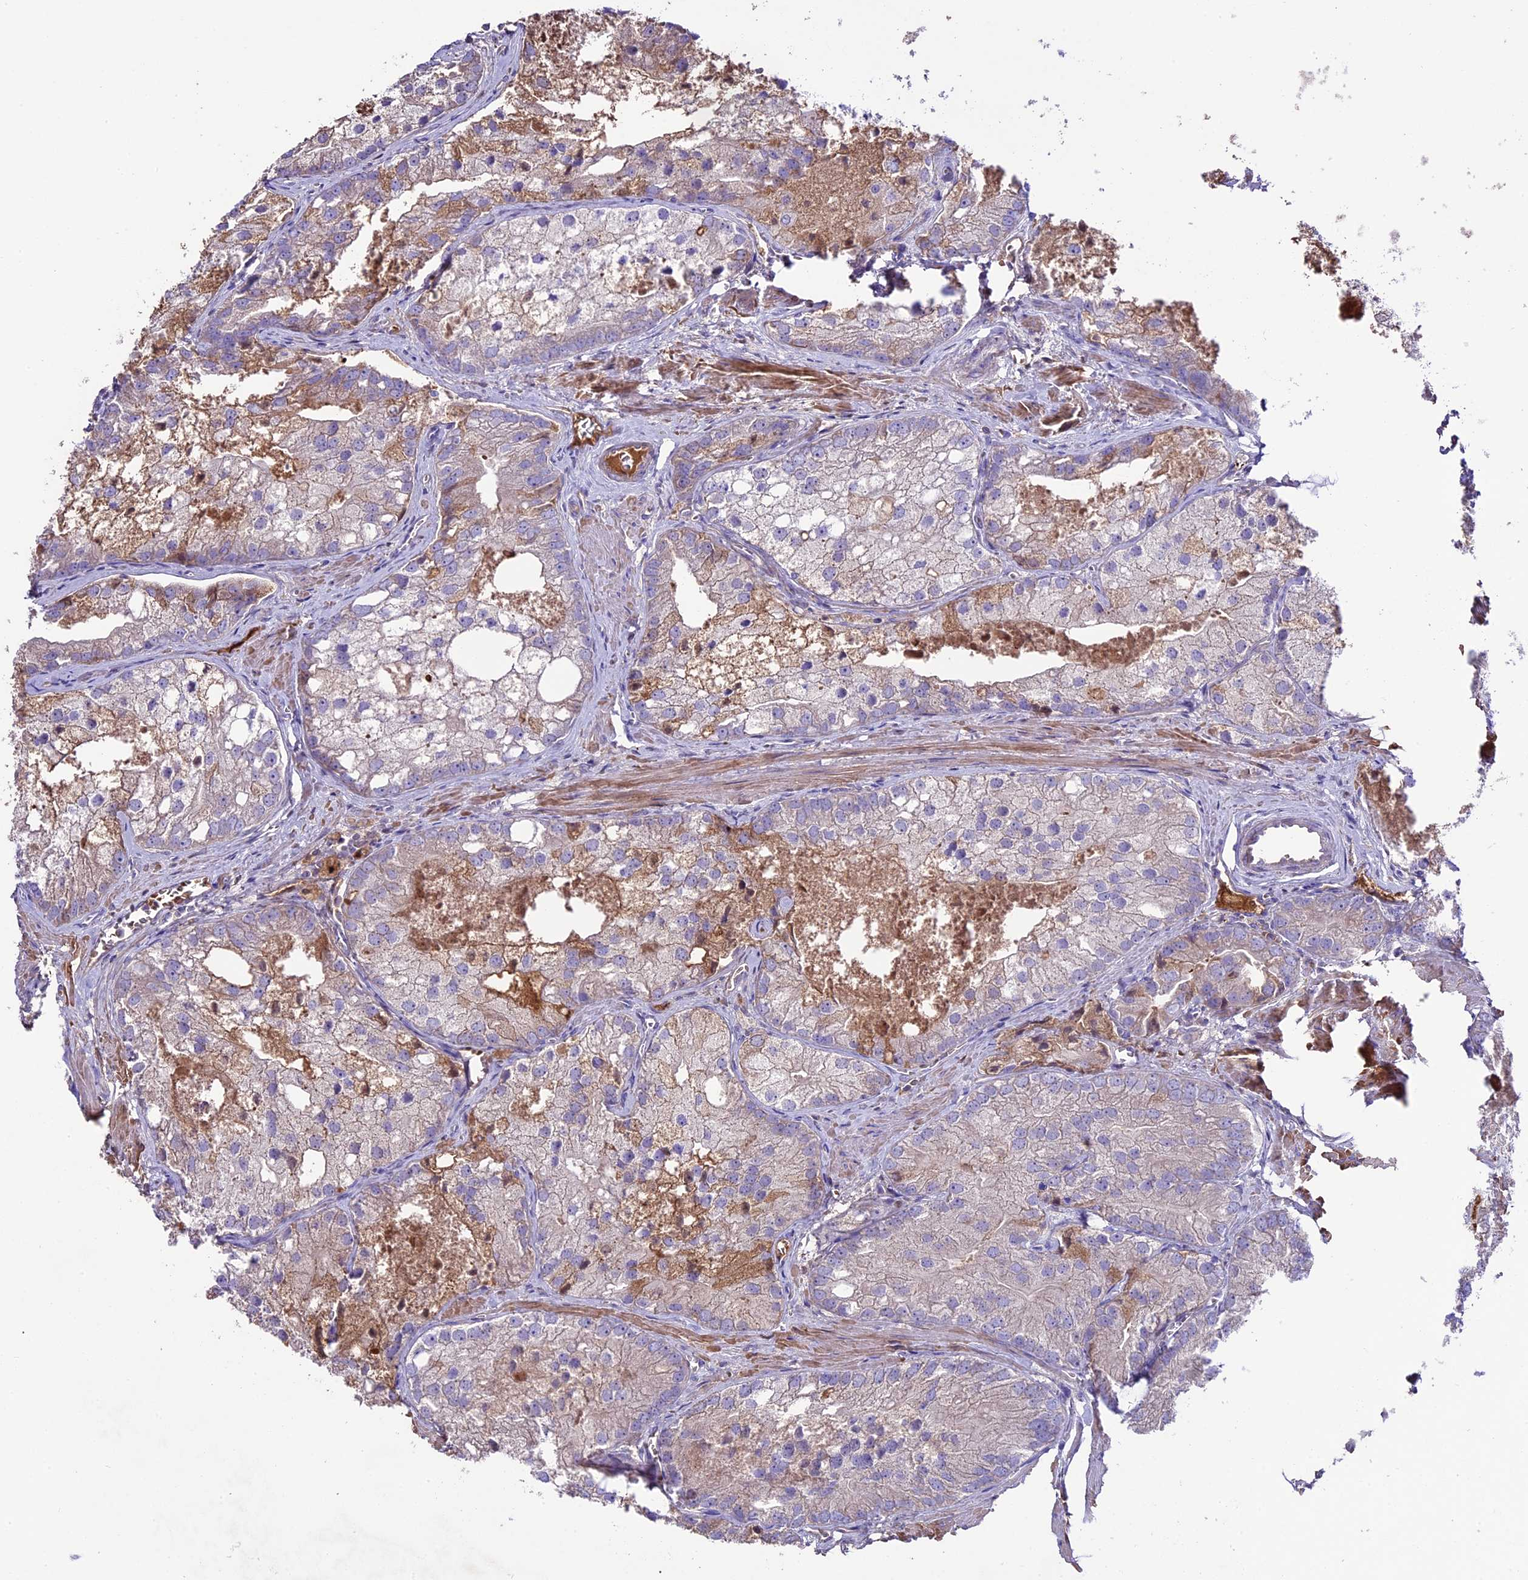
{"staining": {"intensity": "negative", "quantity": "none", "location": "none"}, "tissue": "prostate cancer", "cell_type": "Tumor cells", "image_type": "cancer", "snomed": [{"axis": "morphology", "description": "Adenocarcinoma, Low grade"}, {"axis": "topography", "description": "Prostate"}], "caption": "Immunohistochemistry (IHC) photomicrograph of human low-grade adenocarcinoma (prostate) stained for a protein (brown), which exhibits no positivity in tumor cells.", "gene": "TCP11L2", "patient": {"sex": "male", "age": 69}}